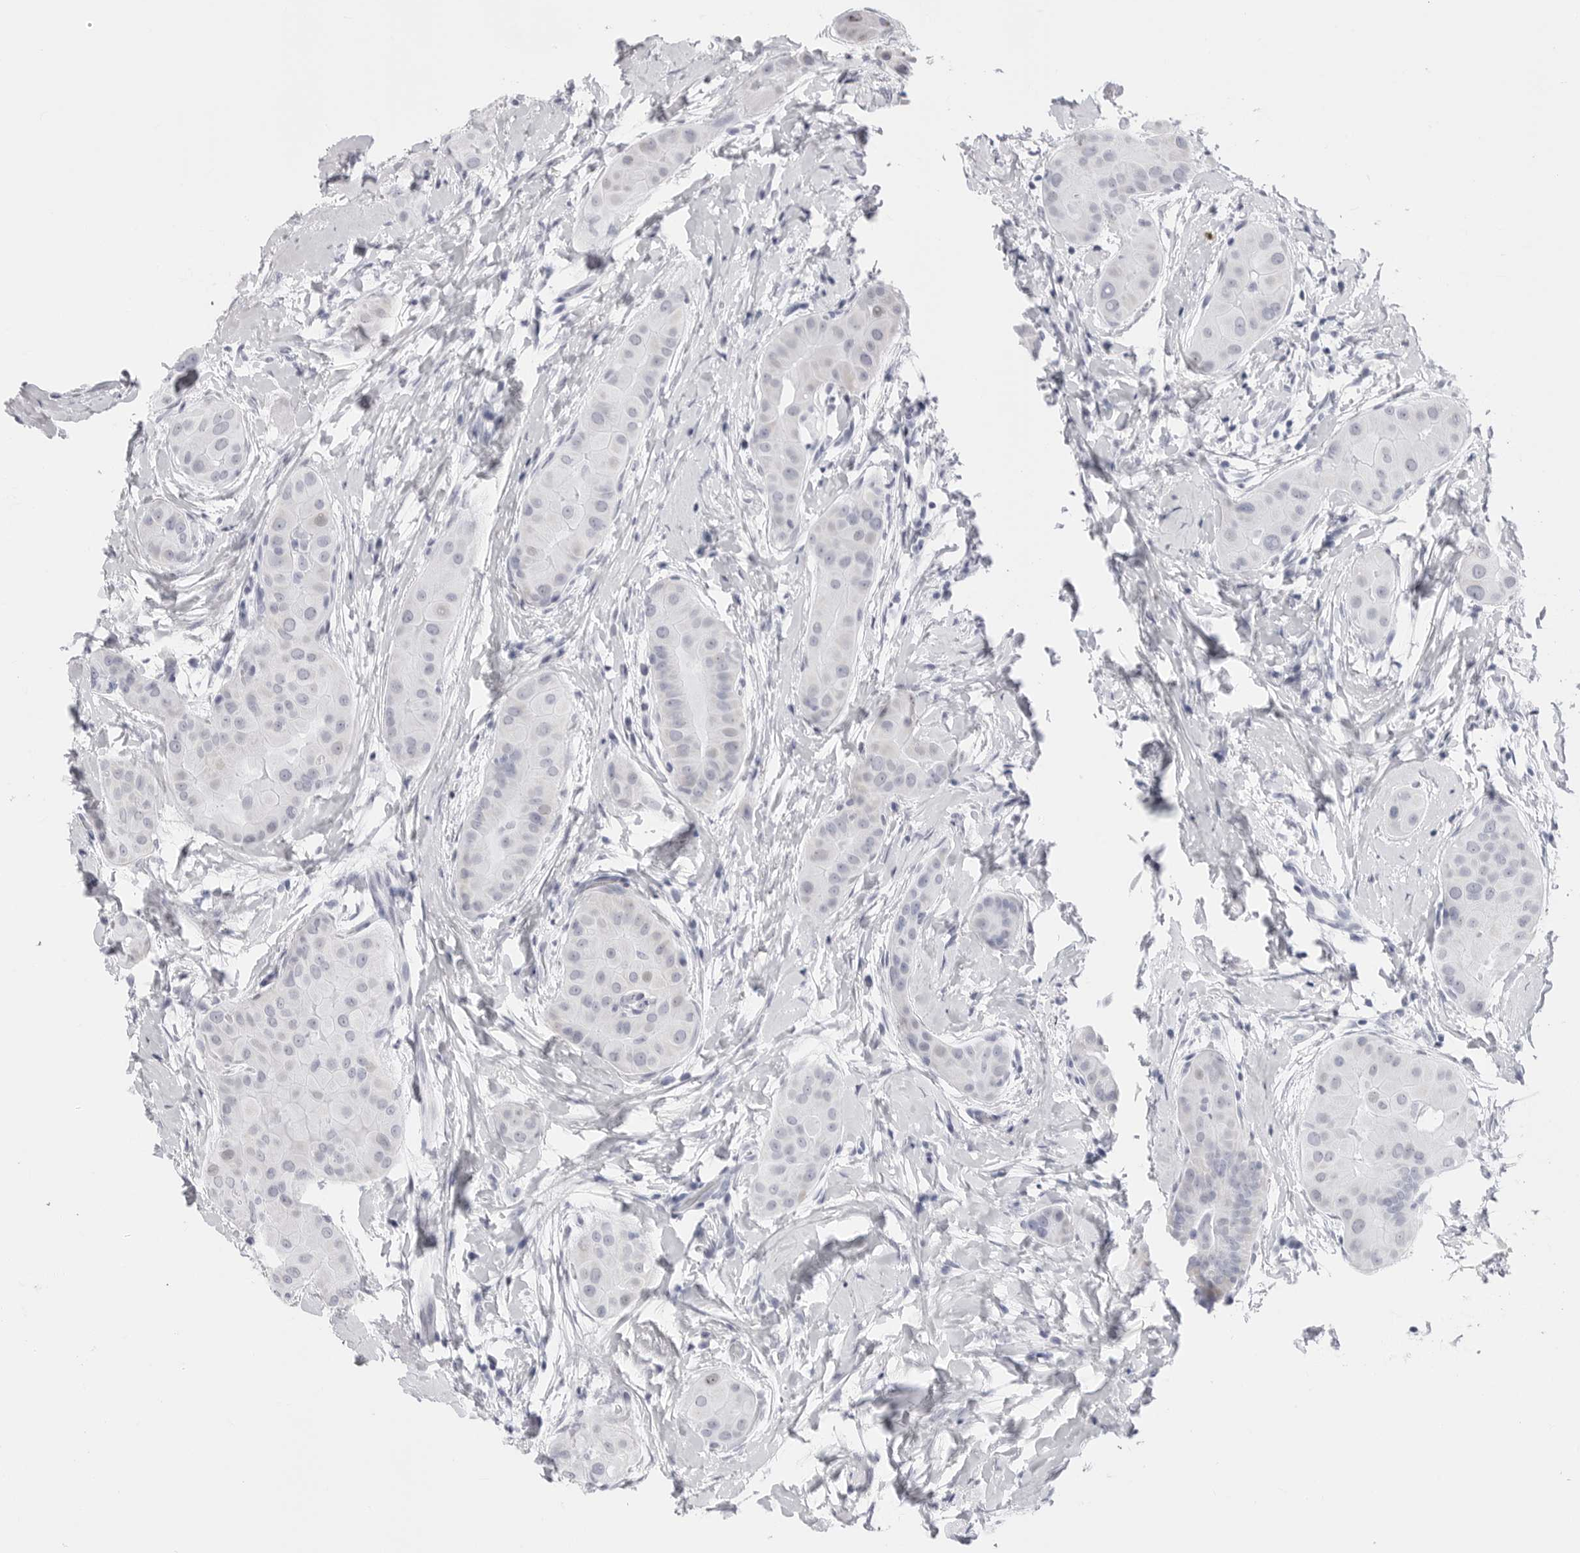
{"staining": {"intensity": "negative", "quantity": "none", "location": "none"}, "tissue": "thyroid cancer", "cell_type": "Tumor cells", "image_type": "cancer", "snomed": [{"axis": "morphology", "description": "Papillary adenocarcinoma, NOS"}, {"axis": "topography", "description": "Thyroid gland"}], "caption": "A high-resolution histopathology image shows immunohistochemistry staining of papillary adenocarcinoma (thyroid), which displays no significant staining in tumor cells.", "gene": "TSSK1B", "patient": {"sex": "male", "age": 33}}